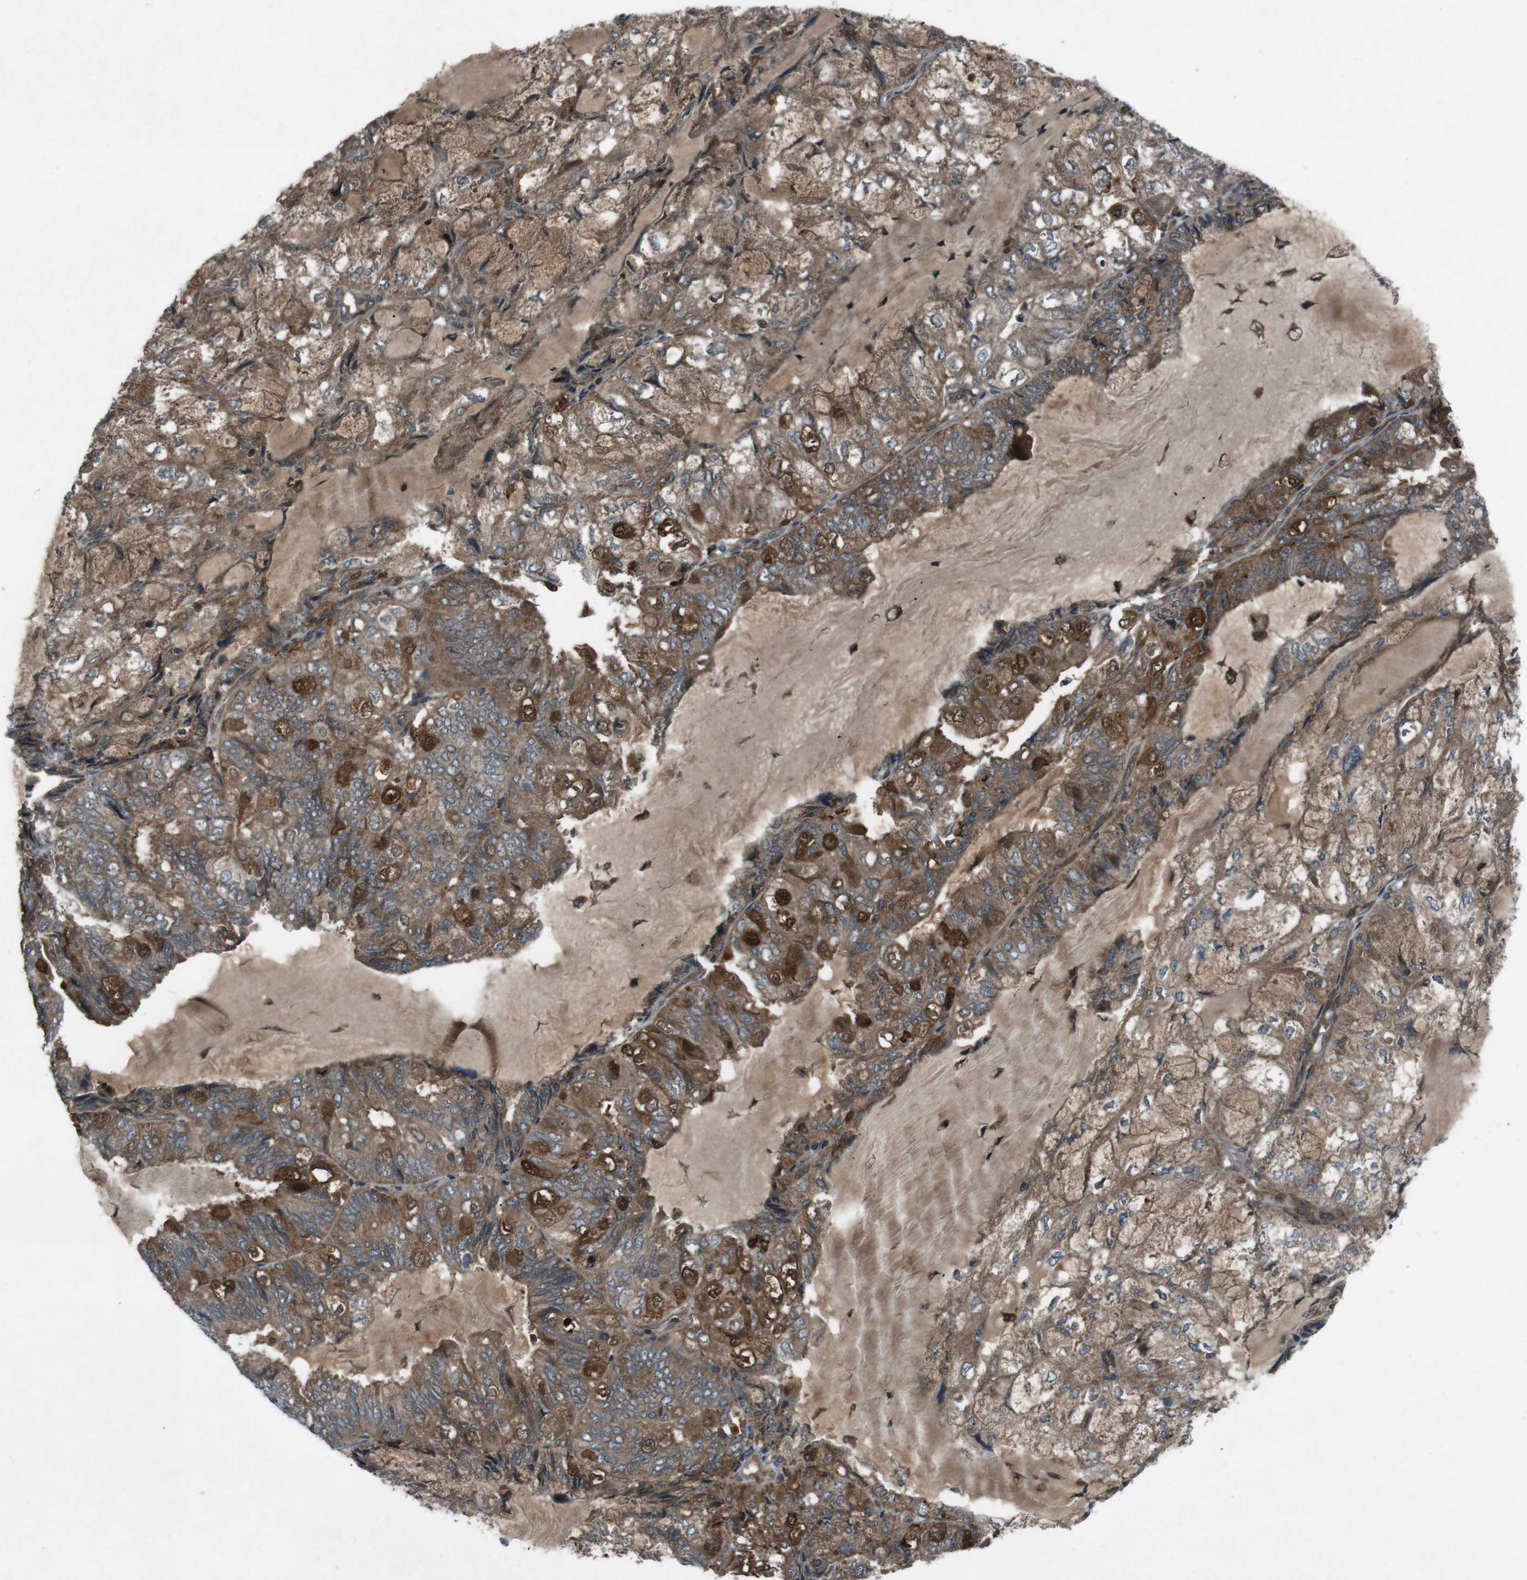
{"staining": {"intensity": "moderate", "quantity": ">75%", "location": "cytoplasmic/membranous"}, "tissue": "endometrial cancer", "cell_type": "Tumor cells", "image_type": "cancer", "snomed": [{"axis": "morphology", "description": "Adenocarcinoma, NOS"}, {"axis": "topography", "description": "Endometrium"}], "caption": "Immunohistochemical staining of endometrial cancer (adenocarcinoma) shows medium levels of moderate cytoplasmic/membranous protein staining in approximately >75% of tumor cells.", "gene": "SLC27A4", "patient": {"sex": "female", "age": 81}}